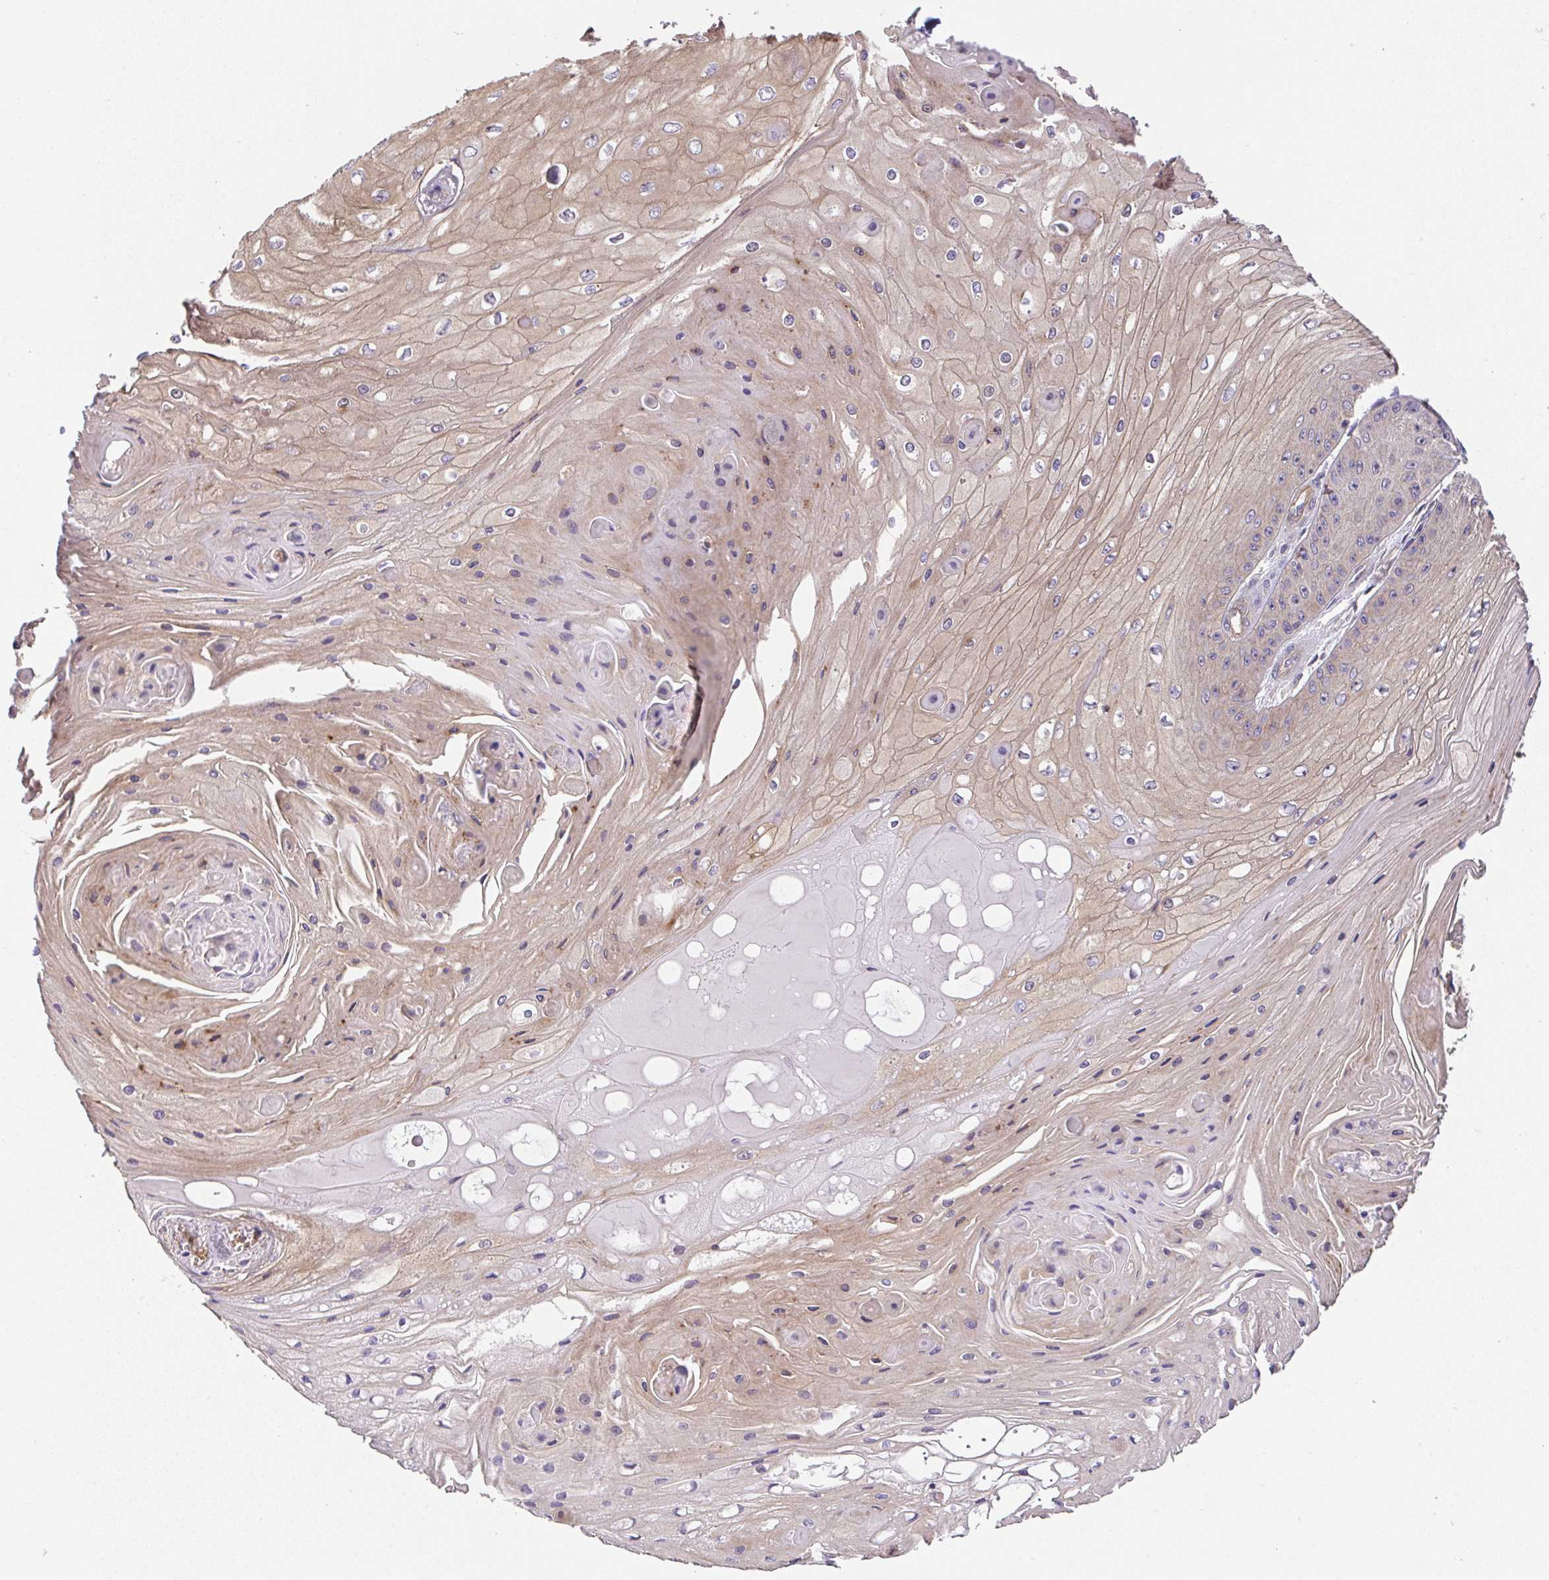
{"staining": {"intensity": "moderate", "quantity": "25%-75%", "location": "cytoplasmic/membranous"}, "tissue": "skin cancer", "cell_type": "Tumor cells", "image_type": "cancer", "snomed": [{"axis": "morphology", "description": "Squamous cell carcinoma, NOS"}, {"axis": "topography", "description": "Skin"}], "caption": "Tumor cells reveal moderate cytoplasmic/membranous positivity in about 25%-75% of cells in skin cancer (squamous cell carcinoma).", "gene": "ZNF696", "patient": {"sex": "male", "age": 70}}